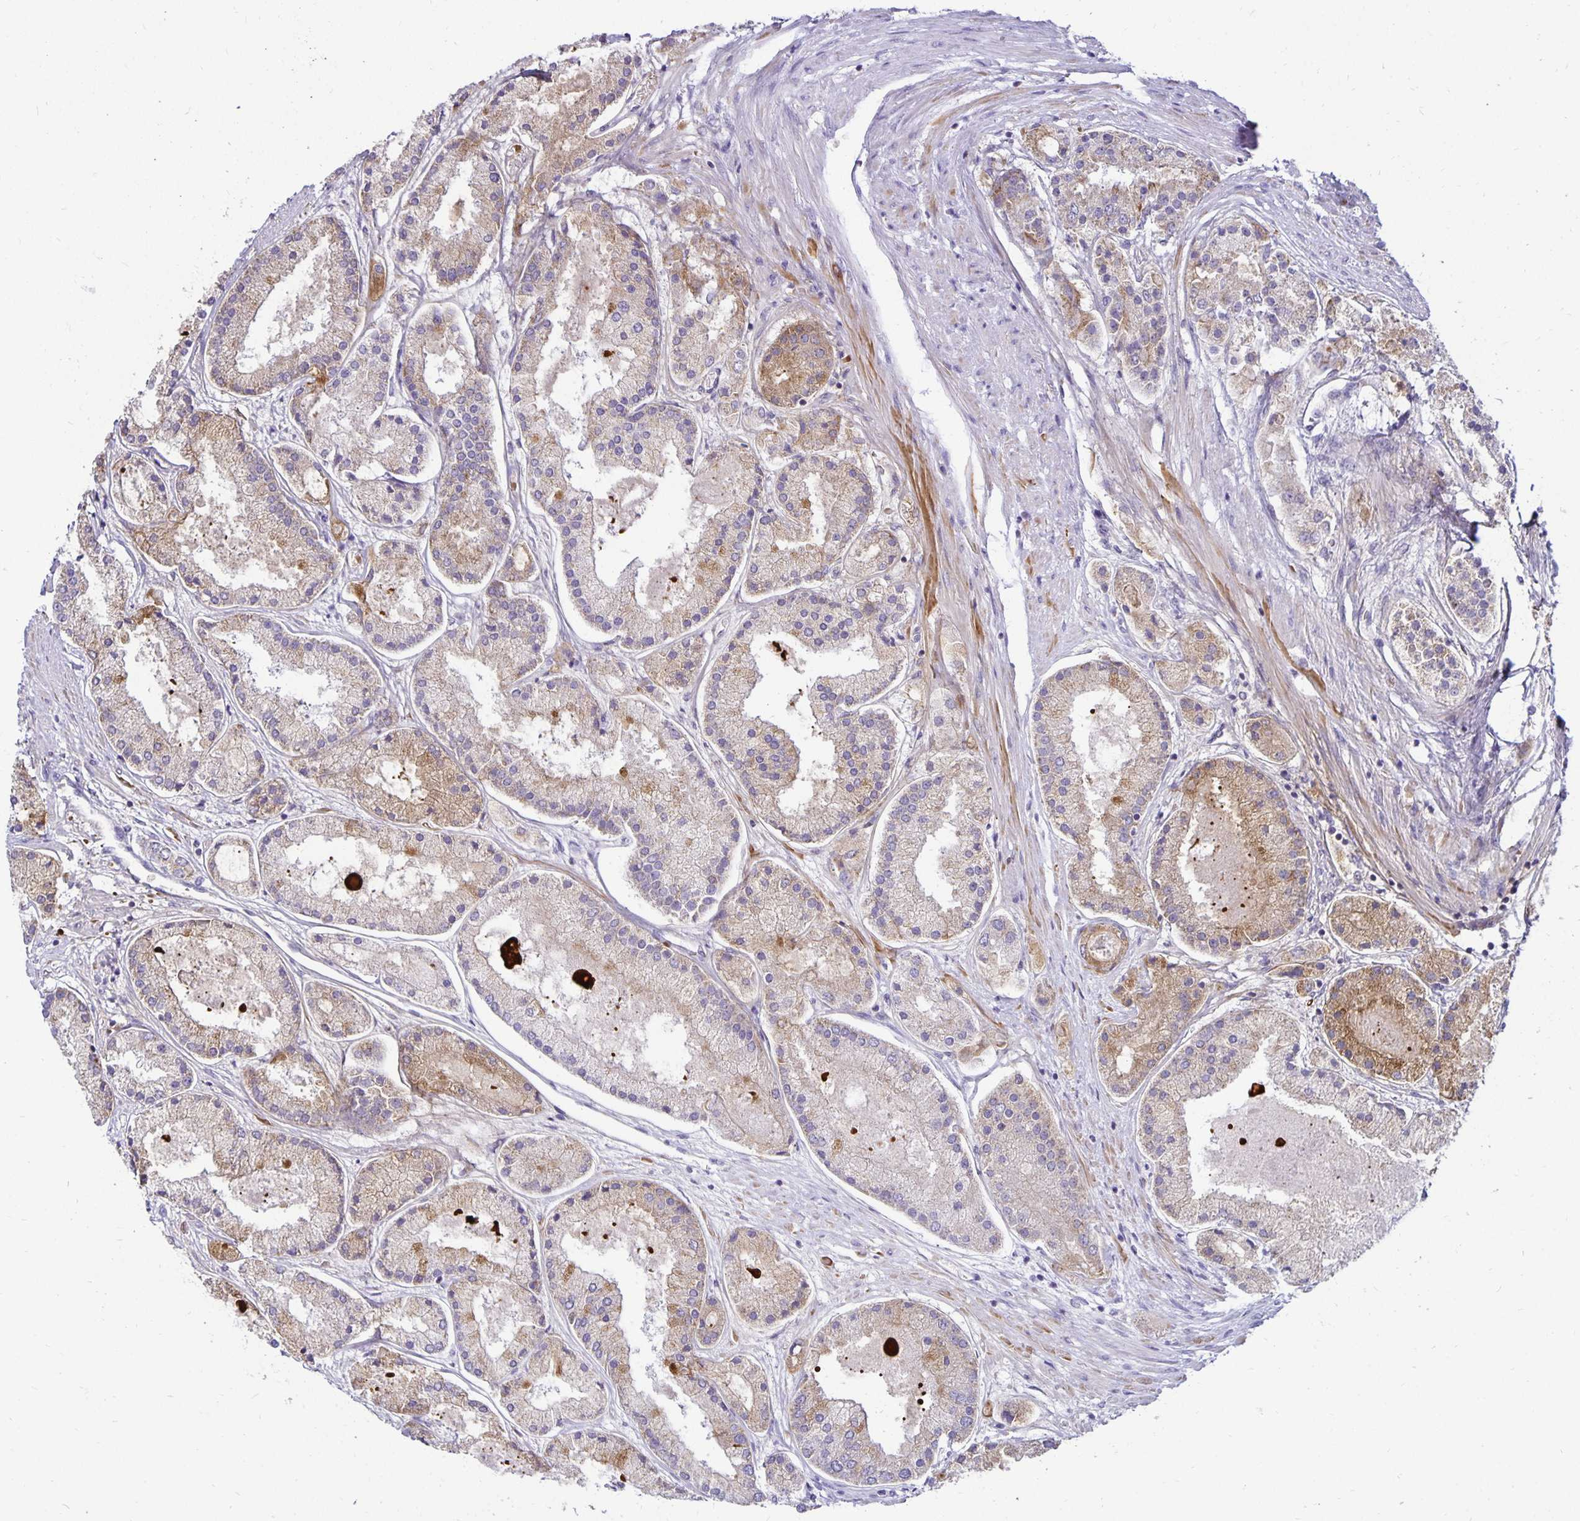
{"staining": {"intensity": "weak", "quantity": "25%-75%", "location": "cytoplasmic/membranous"}, "tissue": "prostate cancer", "cell_type": "Tumor cells", "image_type": "cancer", "snomed": [{"axis": "morphology", "description": "Adenocarcinoma, High grade"}, {"axis": "topography", "description": "Prostate"}], "caption": "This is a micrograph of IHC staining of prostate cancer (adenocarcinoma (high-grade)), which shows weak positivity in the cytoplasmic/membranous of tumor cells.", "gene": "FN3K", "patient": {"sex": "male", "age": 67}}